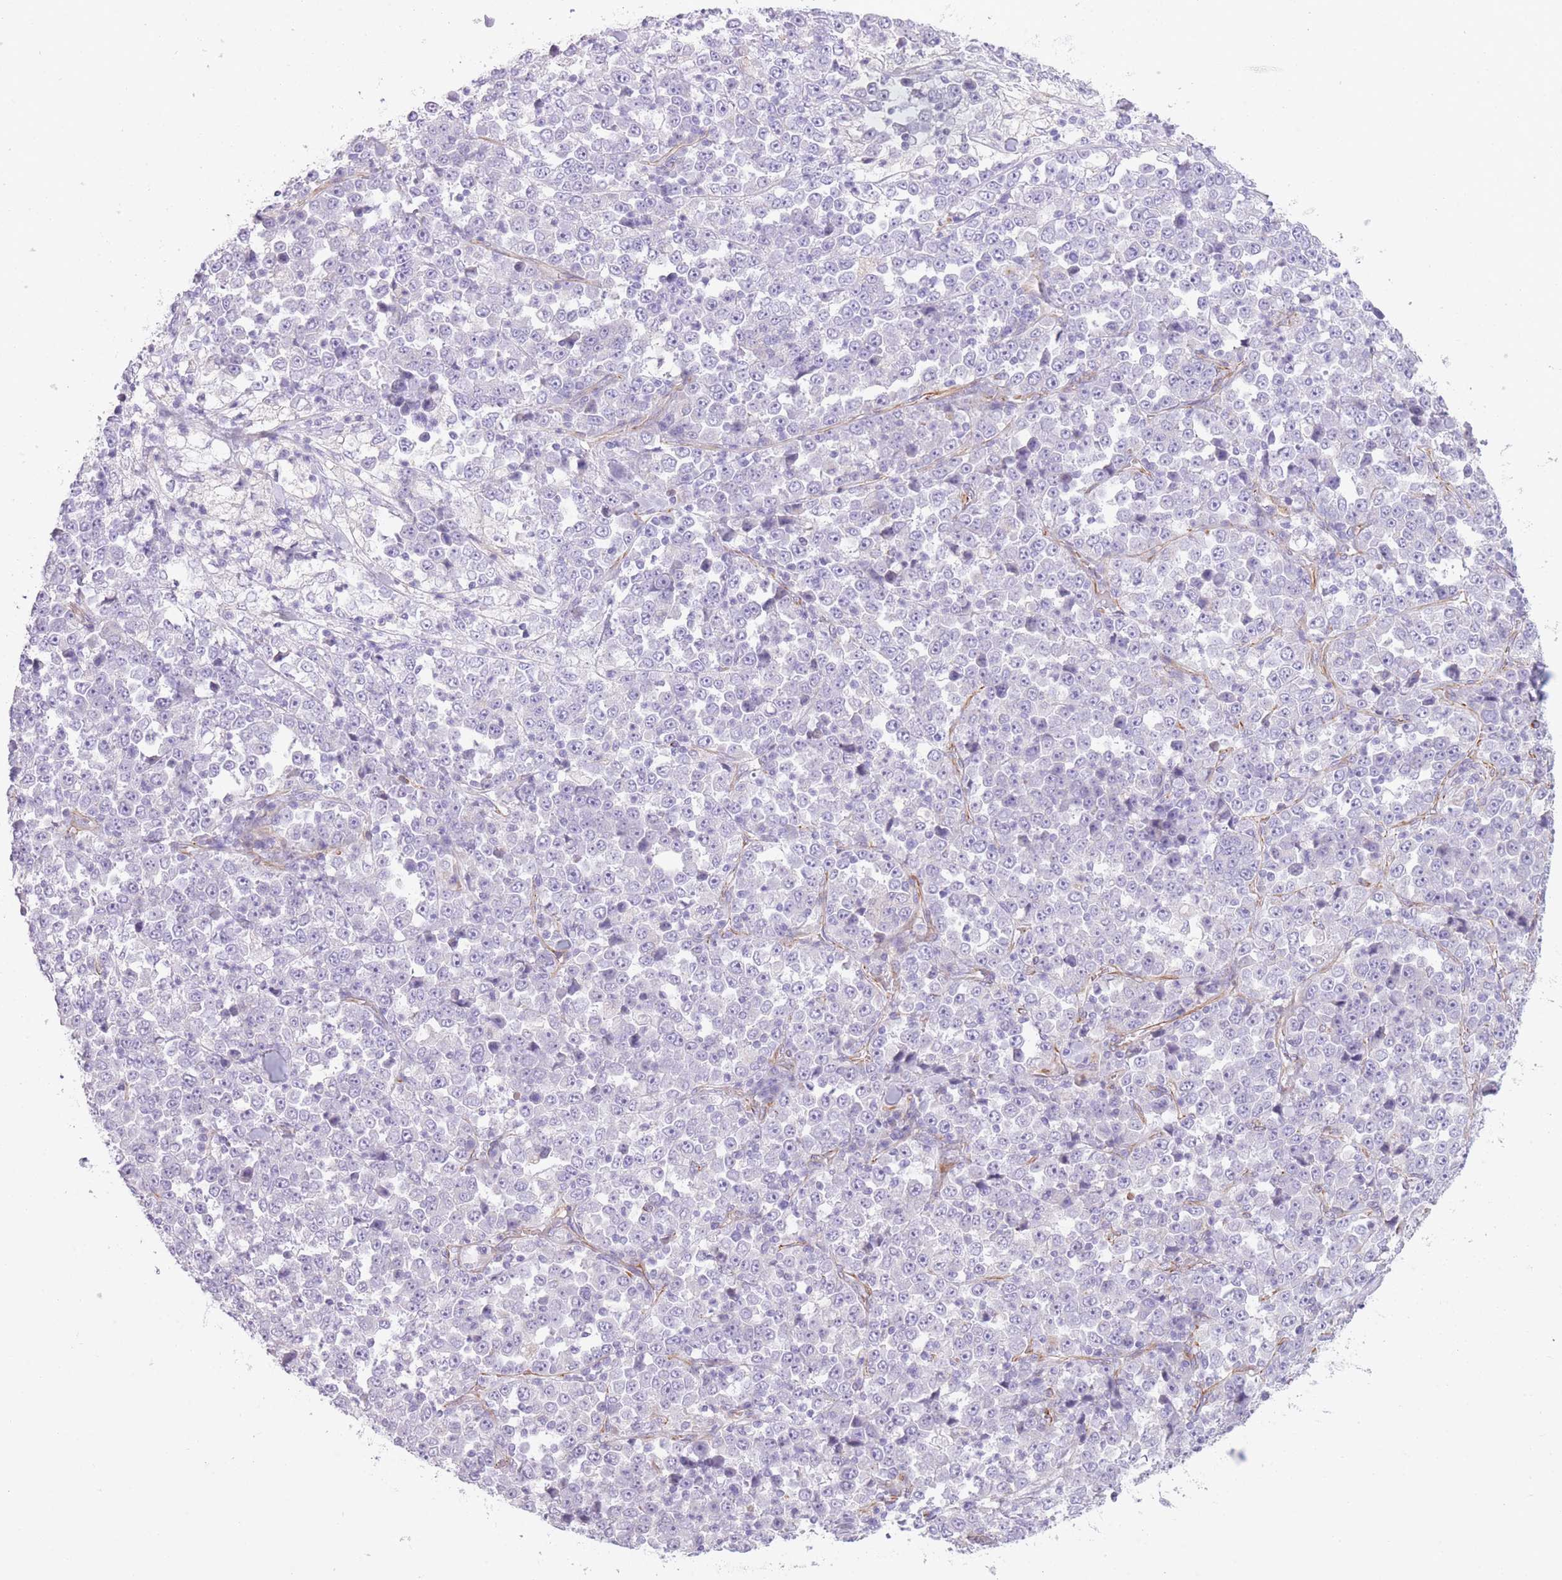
{"staining": {"intensity": "negative", "quantity": "none", "location": "none"}, "tissue": "stomach cancer", "cell_type": "Tumor cells", "image_type": "cancer", "snomed": [{"axis": "morphology", "description": "Normal tissue, NOS"}, {"axis": "morphology", "description": "Adenocarcinoma, NOS"}, {"axis": "topography", "description": "Stomach, upper"}, {"axis": "topography", "description": "Stomach"}], "caption": "There is no significant expression in tumor cells of adenocarcinoma (stomach).", "gene": "PTCD1", "patient": {"sex": "male", "age": 59}}